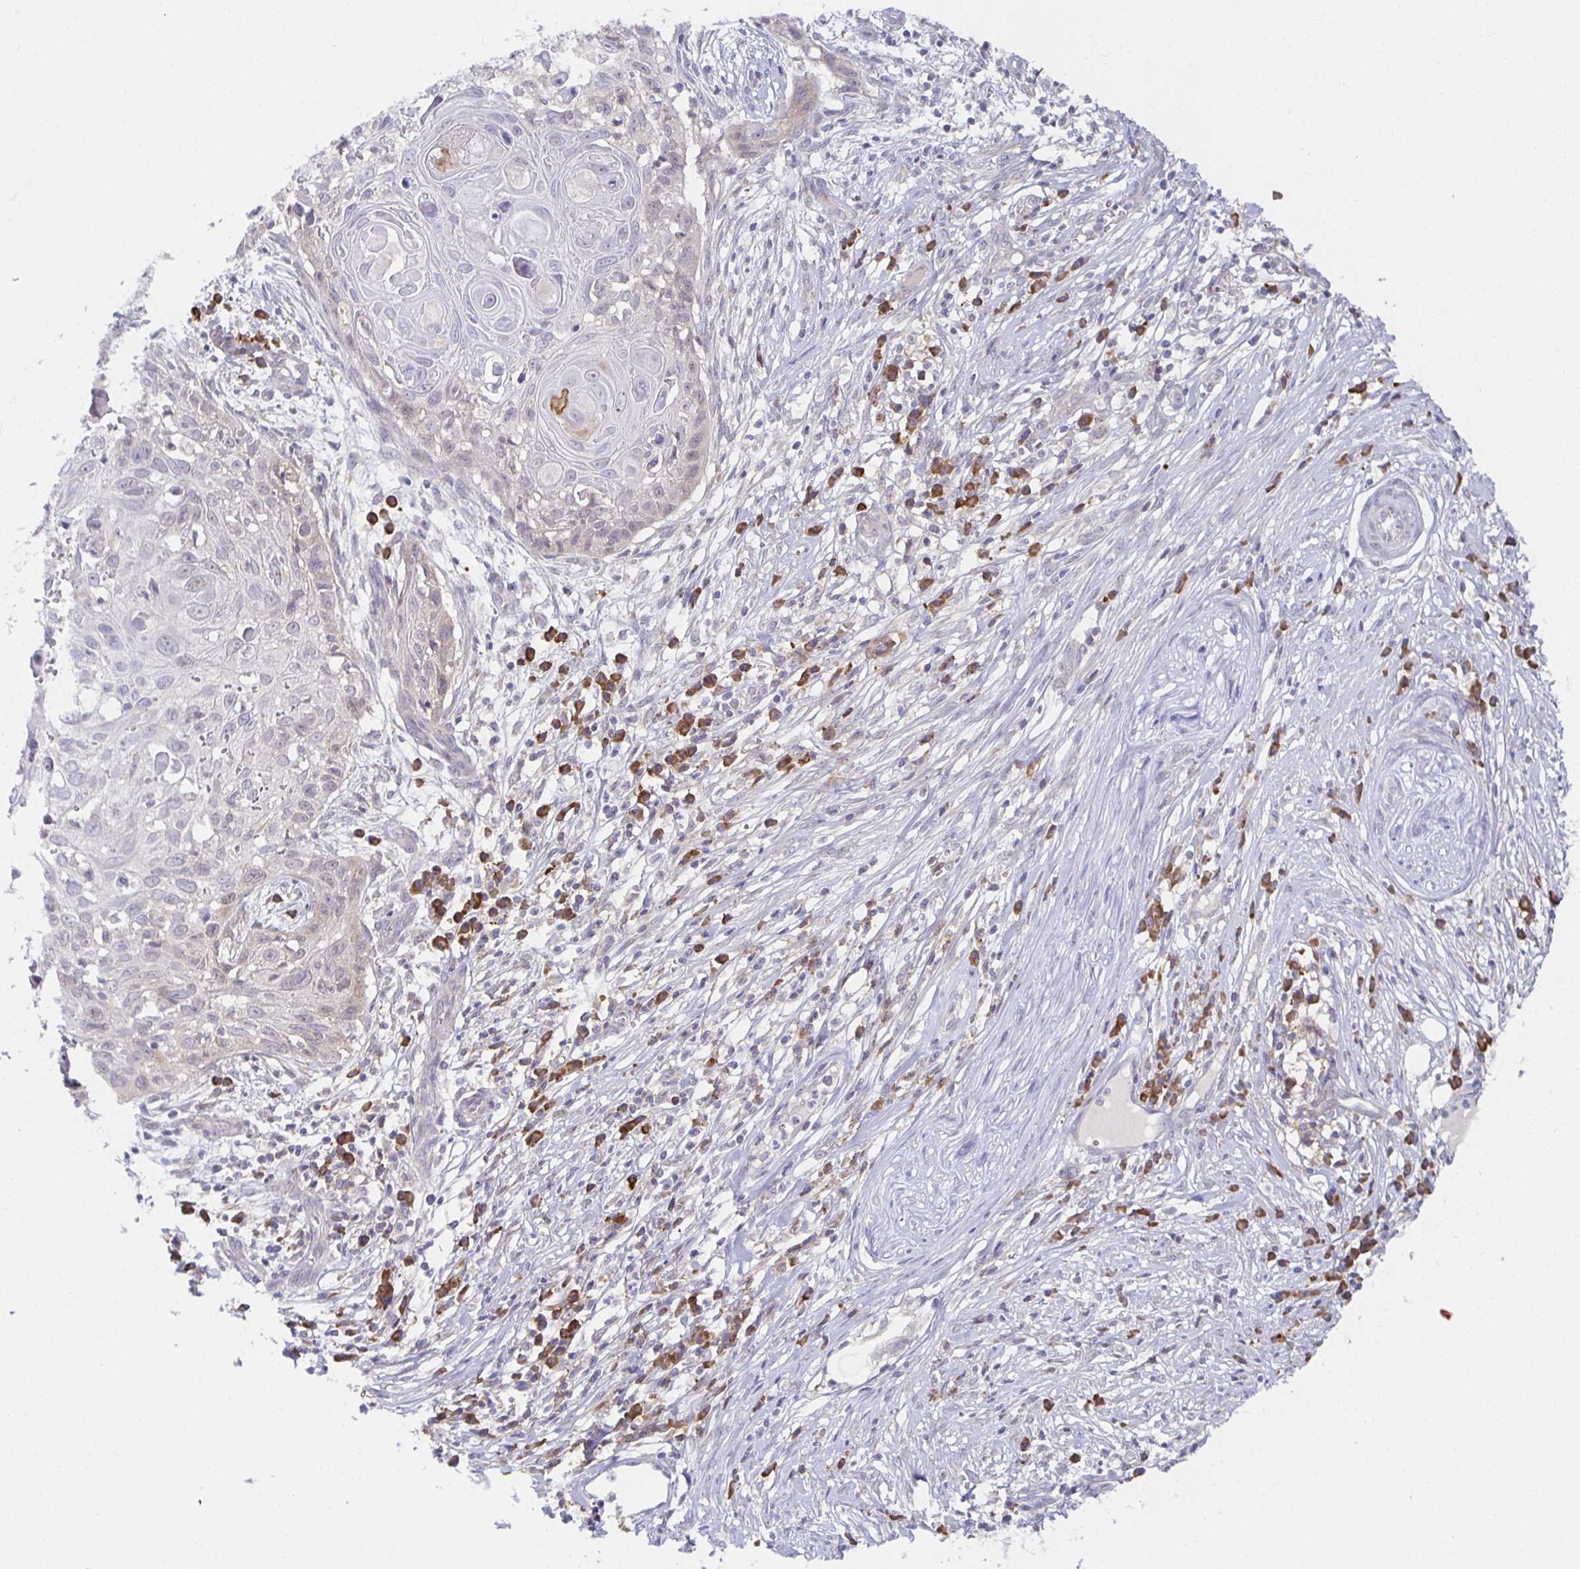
{"staining": {"intensity": "negative", "quantity": "none", "location": "none"}, "tissue": "skin cancer", "cell_type": "Tumor cells", "image_type": "cancer", "snomed": [{"axis": "morphology", "description": "Squamous cell carcinoma, NOS"}, {"axis": "topography", "description": "Skin"}, {"axis": "topography", "description": "Vulva"}], "caption": "Immunohistochemistry (IHC) micrograph of neoplastic tissue: human squamous cell carcinoma (skin) stained with DAB (3,3'-diaminobenzidine) displays no significant protein expression in tumor cells. (DAB (3,3'-diaminobenzidine) immunohistochemistry, high magnification).", "gene": "BAD", "patient": {"sex": "female", "age": 83}}